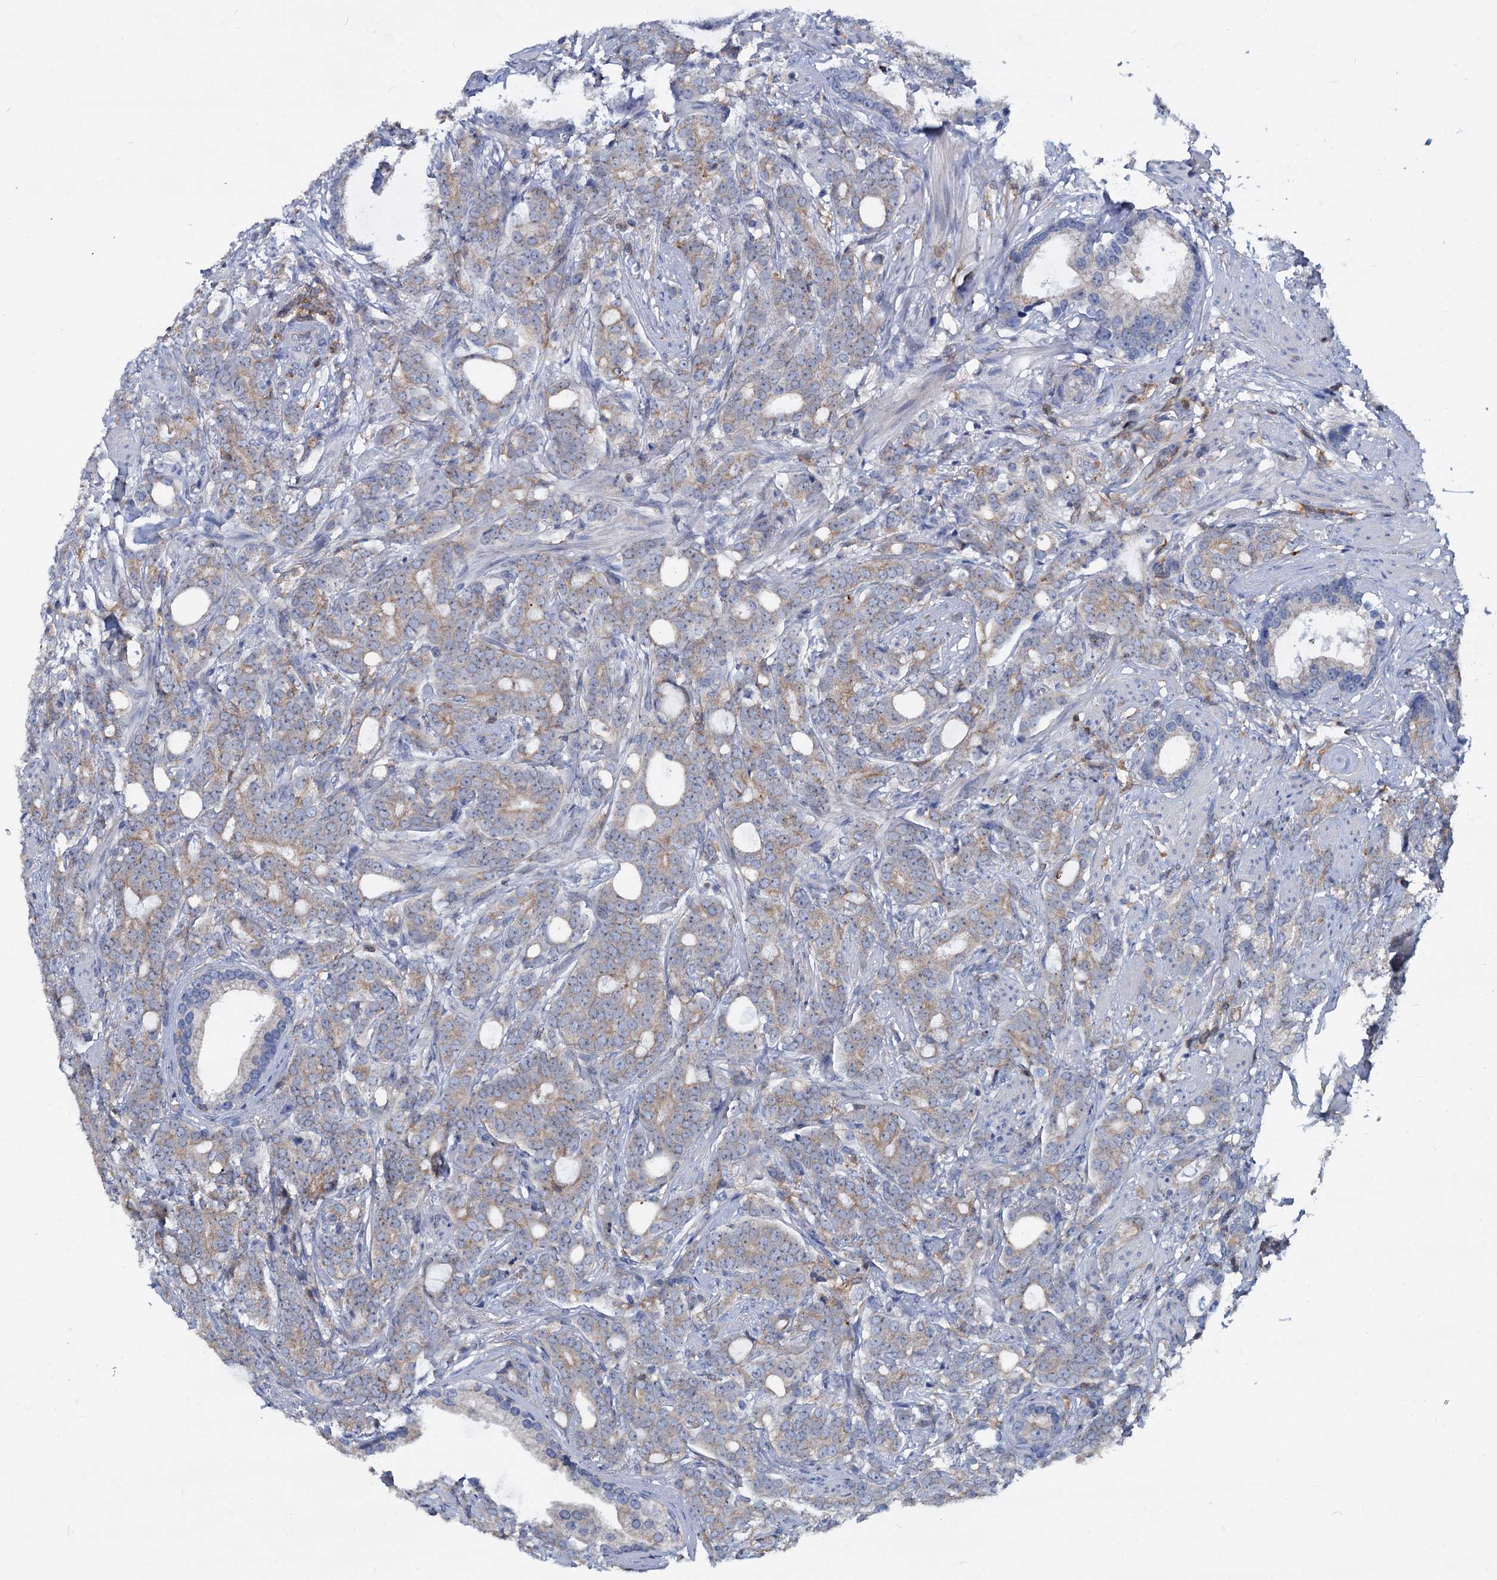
{"staining": {"intensity": "moderate", "quantity": "<25%", "location": "cytoplasmic/membranous"}, "tissue": "prostate cancer", "cell_type": "Tumor cells", "image_type": "cancer", "snomed": [{"axis": "morphology", "description": "Adenocarcinoma, Low grade"}, {"axis": "topography", "description": "Prostate"}], "caption": "Tumor cells demonstrate low levels of moderate cytoplasmic/membranous expression in approximately <25% of cells in prostate low-grade adenocarcinoma.", "gene": "LRCH4", "patient": {"sex": "male", "age": 71}}